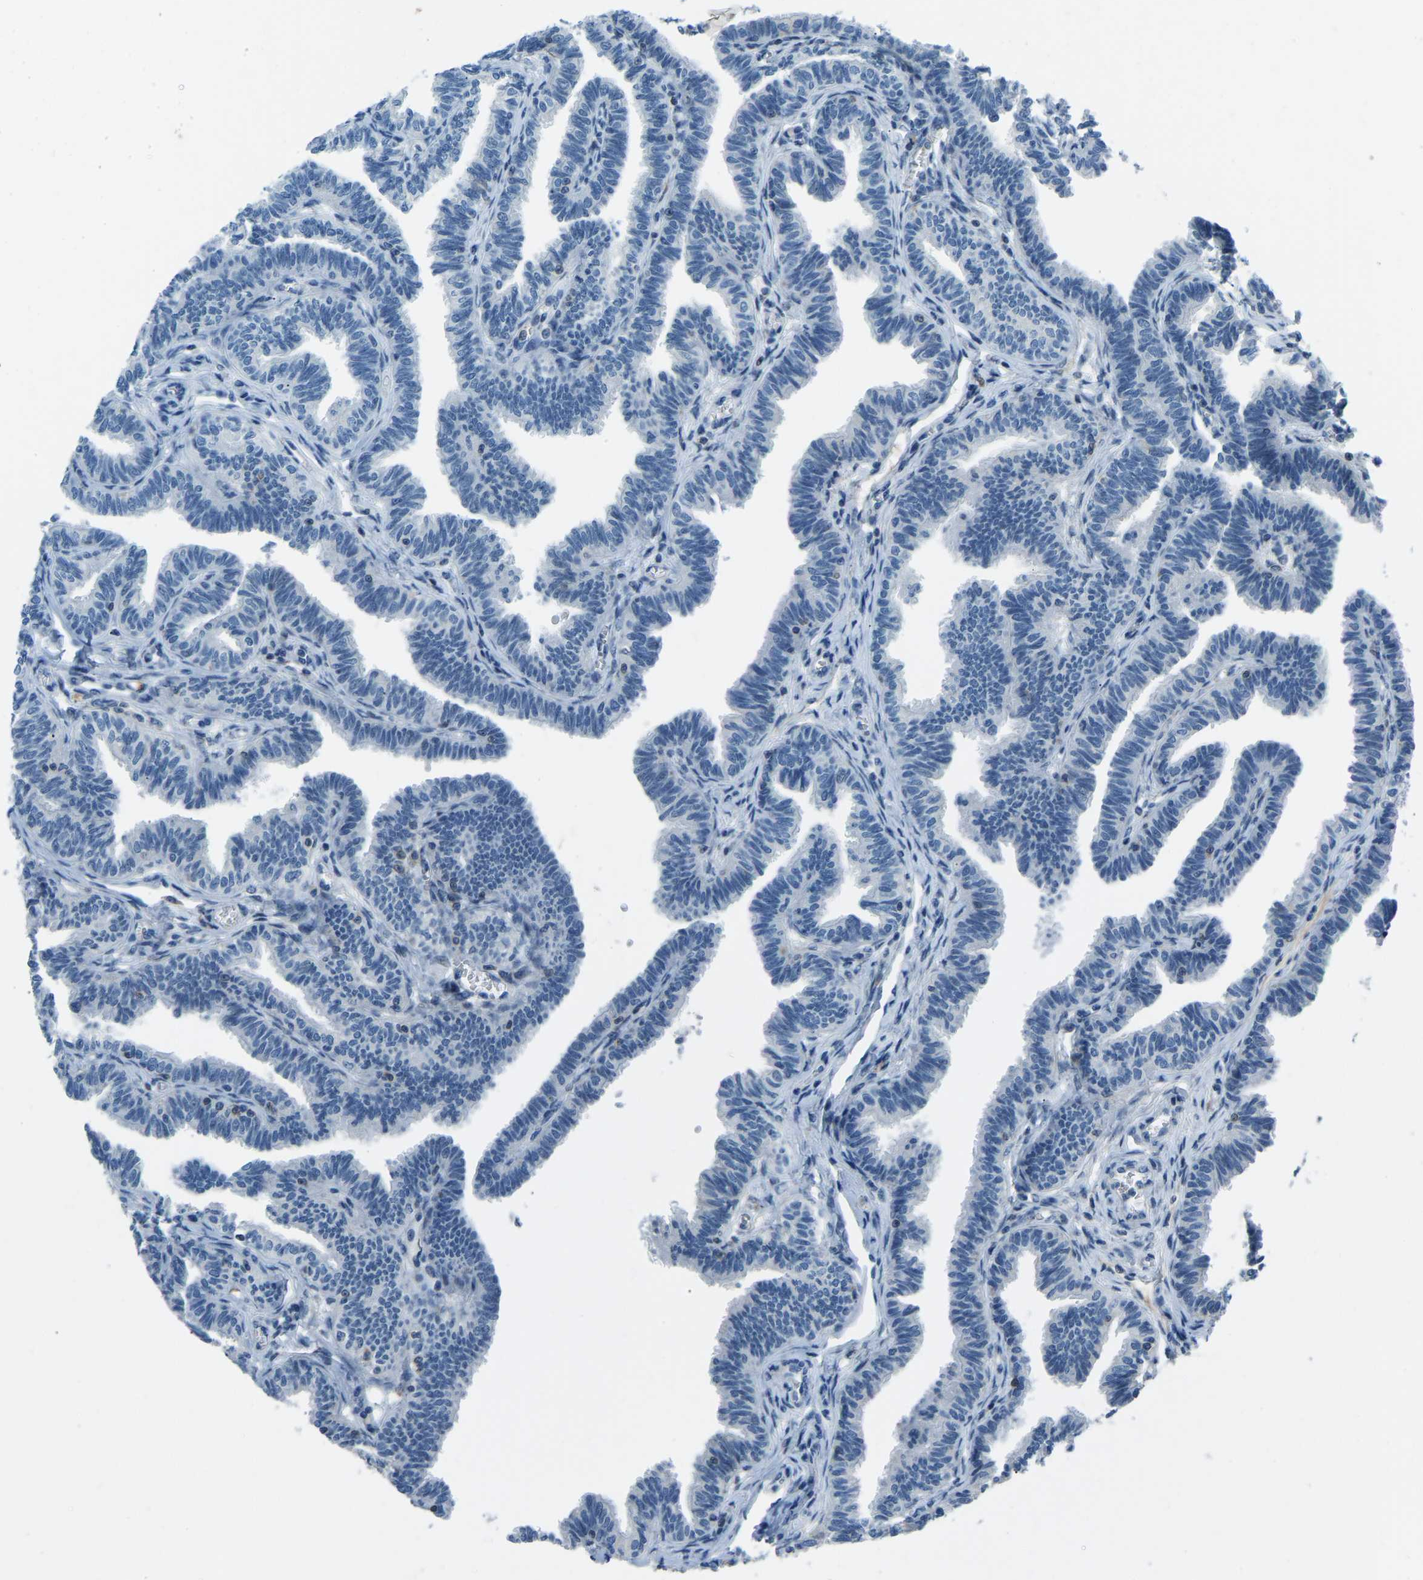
{"staining": {"intensity": "negative", "quantity": "none", "location": "none"}, "tissue": "fallopian tube", "cell_type": "Glandular cells", "image_type": "normal", "snomed": [{"axis": "morphology", "description": "Normal tissue, NOS"}, {"axis": "topography", "description": "Fallopian tube"}, {"axis": "topography", "description": "Ovary"}], "caption": "Protein analysis of normal fallopian tube exhibits no significant expression in glandular cells. (DAB immunohistochemistry (IHC), high magnification).", "gene": "XIRP1", "patient": {"sex": "female", "age": 23}}